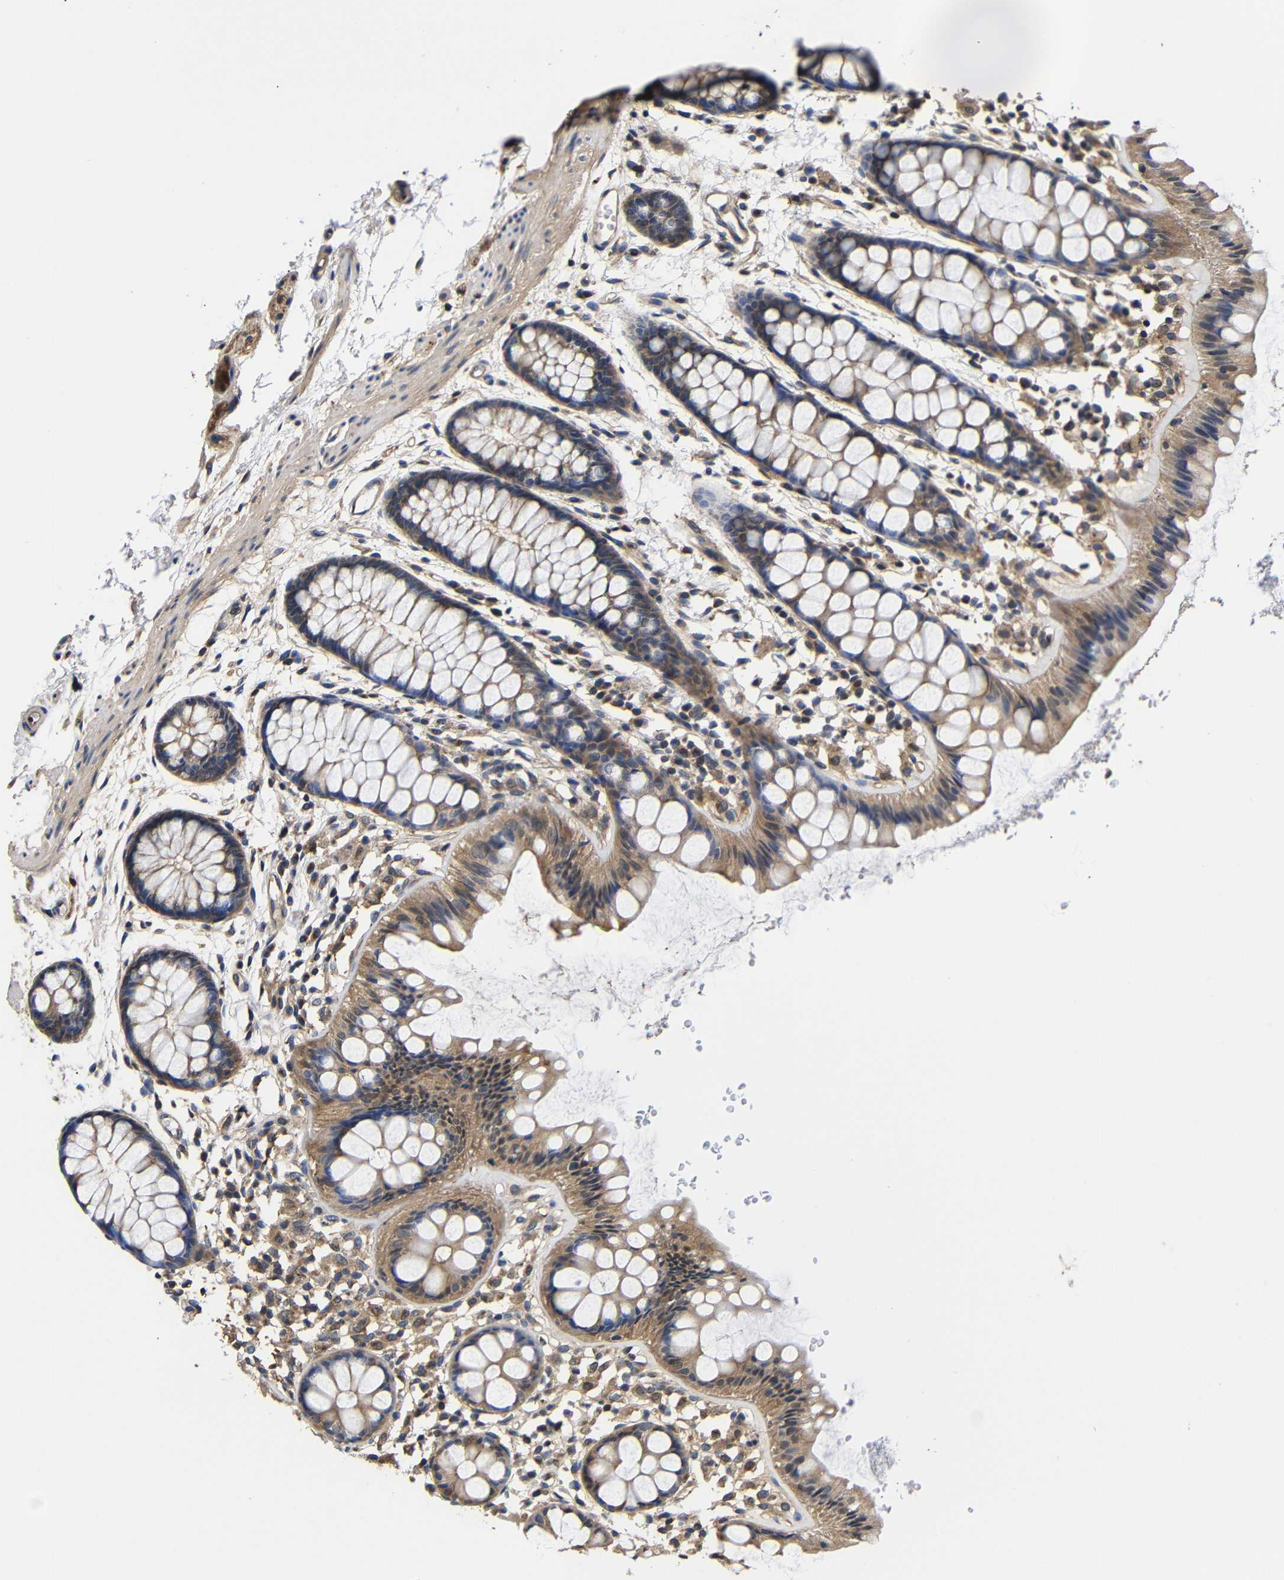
{"staining": {"intensity": "moderate", "quantity": ">75%", "location": "cytoplasmic/membranous"}, "tissue": "rectum", "cell_type": "Glandular cells", "image_type": "normal", "snomed": [{"axis": "morphology", "description": "Normal tissue, NOS"}, {"axis": "topography", "description": "Rectum"}], "caption": "A brown stain highlights moderate cytoplasmic/membranous staining of a protein in glandular cells of unremarkable human rectum. Immunohistochemistry (ihc) stains the protein of interest in brown and the nuclei are stained blue.", "gene": "LRRCC1", "patient": {"sex": "female", "age": 66}}